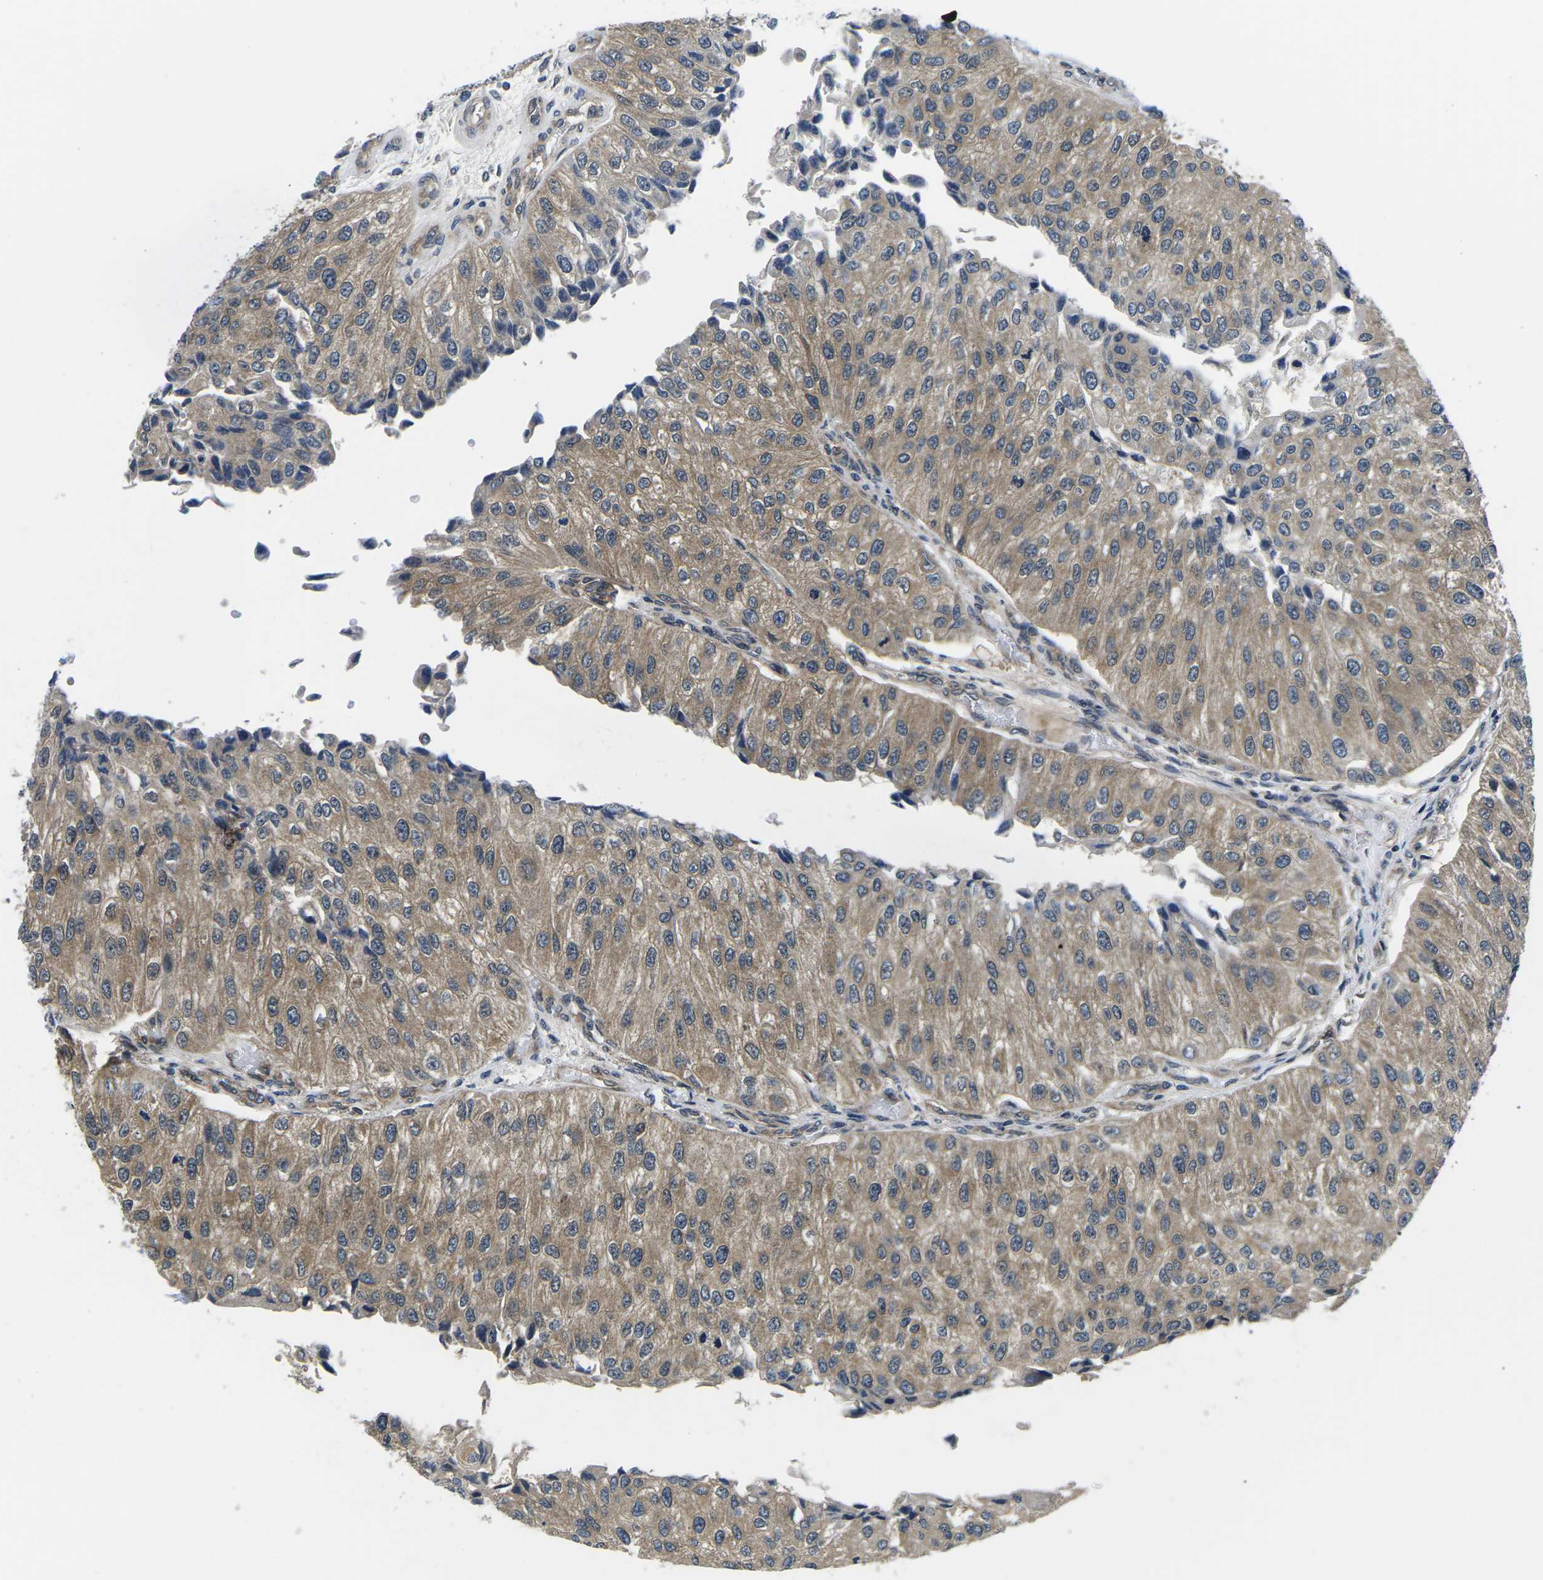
{"staining": {"intensity": "moderate", "quantity": ">75%", "location": "cytoplasmic/membranous"}, "tissue": "urothelial cancer", "cell_type": "Tumor cells", "image_type": "cancer", "snomed": [{"axis": "morphology", "description": "Urothelial carcinoma, High grade"}, {"axis": "topography", "description": "Kidney"}, {"axis": "topography", "description": "Urinary bladder"}], "caption": "A brown stain shows moderate cytoplasmic/membranous positivity of a protein in human urothelial cancer tumor cells.", "gene": "GSK3B", "patient": {"sex": "male", "age": 77}}